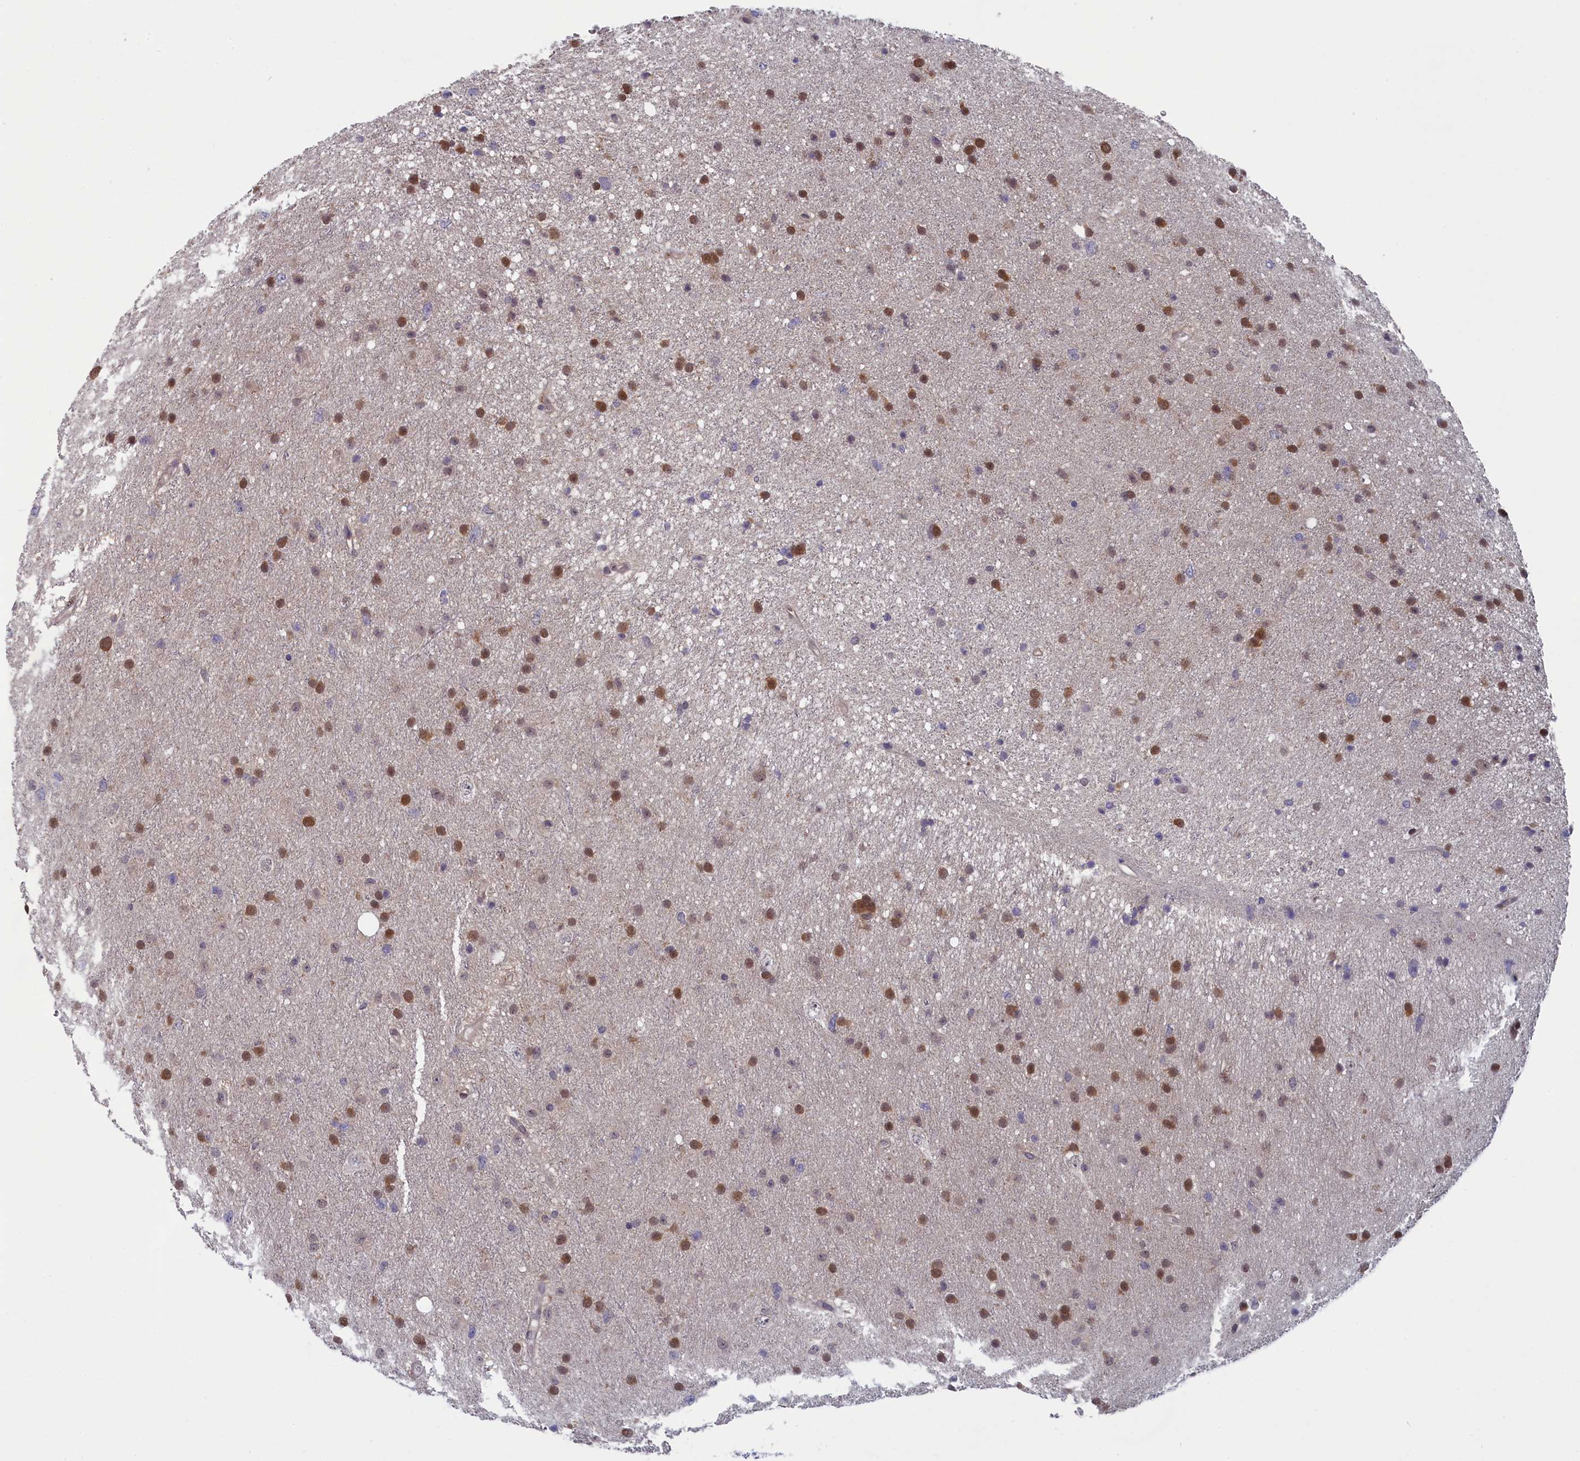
{"staining": {"intensity": "moderate", "quantity": "25%-75%", "location": "nuclear"}, "tissue": "glioma", "cell_type": "Tumor cells", "image_type": "cancer", "snomed": [{"axis": "morphology", "description": "Glioma, malignant, Low grade"}, {"axis": "topography", "description": "Cerebral cortex"}], "caption": "Immunohistochemistry histopathology image of malignant glioma (low-grade) stained for a protein (brown), which demonstrates medium levels of moderate nuclear positivity in approximately 25%-75% of tumor cells.", "gene": "MRI1", "patient": {"sex": "female", "age": 39}}